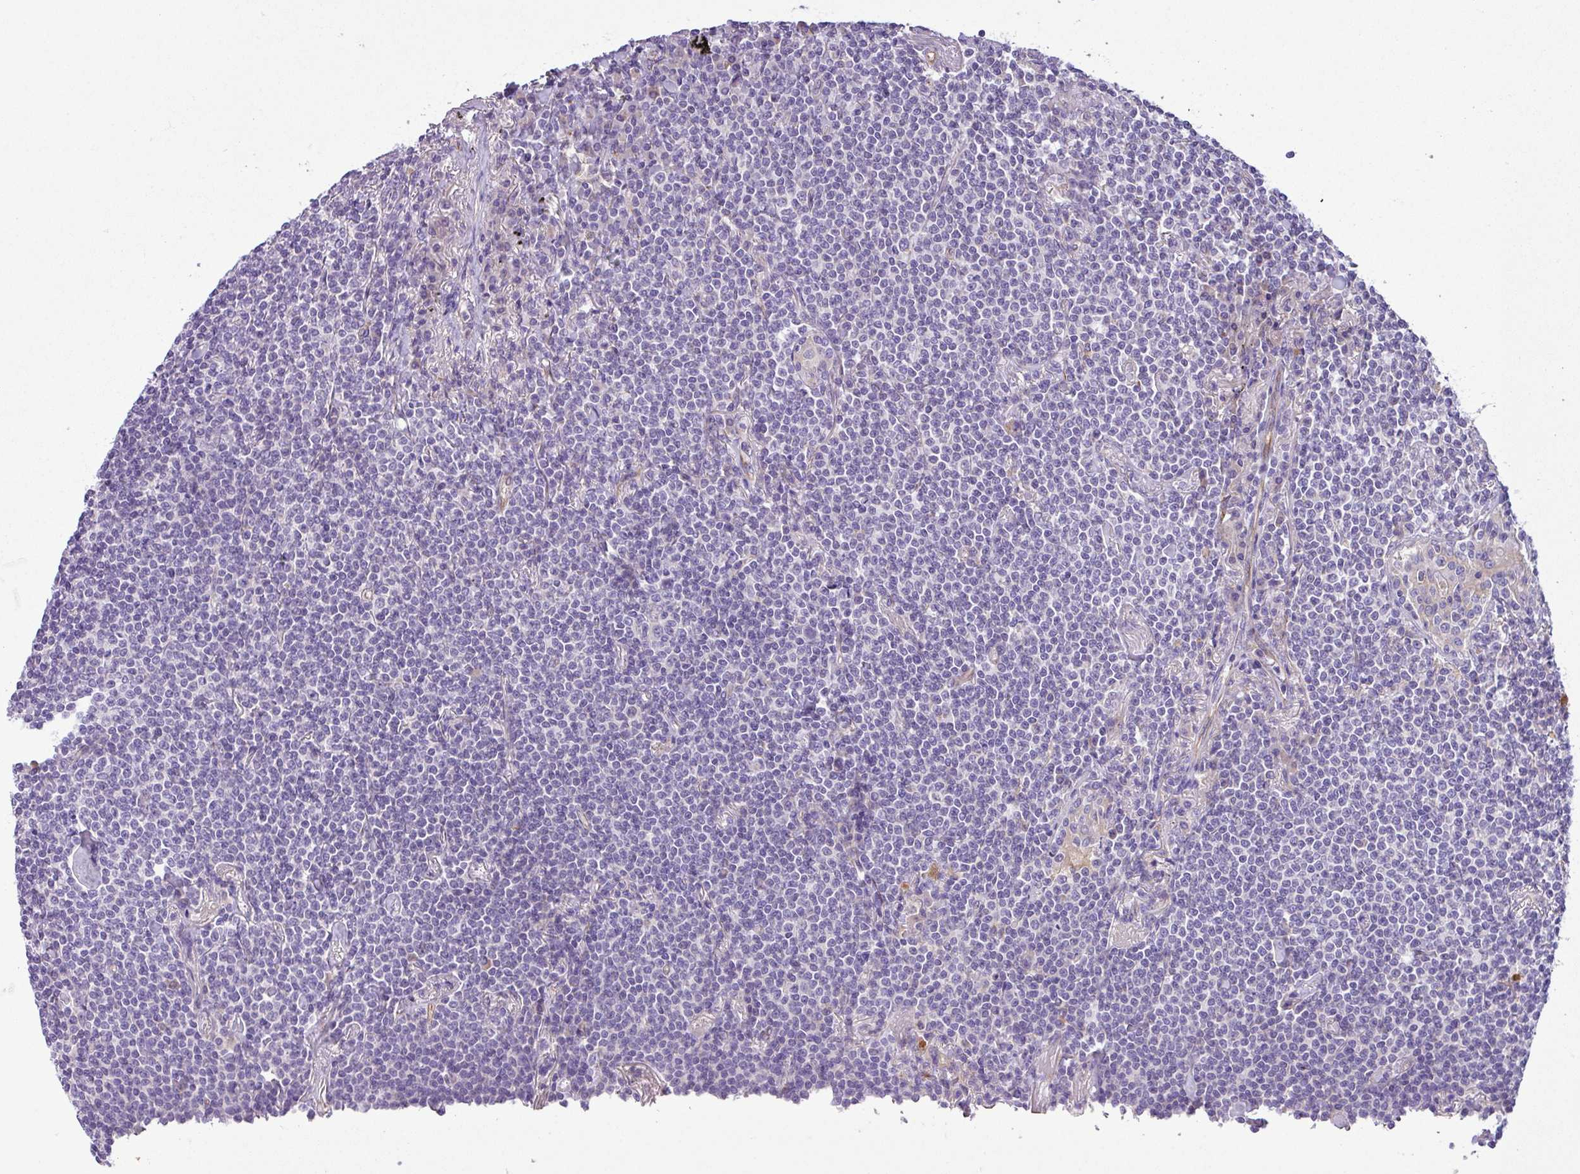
{"staining": {"intensity": "negative", "quantity": "none", "location": "none"}, "tissue": "lymphoma", "cell_type": "Tumor cells", "image_type": "cancer", "snomed": [{"axis": "morphology", "description": "Malignant lymphoma, non-Hodgkin's type, Low grade"}, {"axis": "topography", "description": "Lung"}], "caption": "This is a photomicrograph of immunohistochemistry (IHC) staining of lymphoma, which shows no positivity in tumor cells.", "gene": "MRM2", "patient": {"sex": "female", "age": 71}}